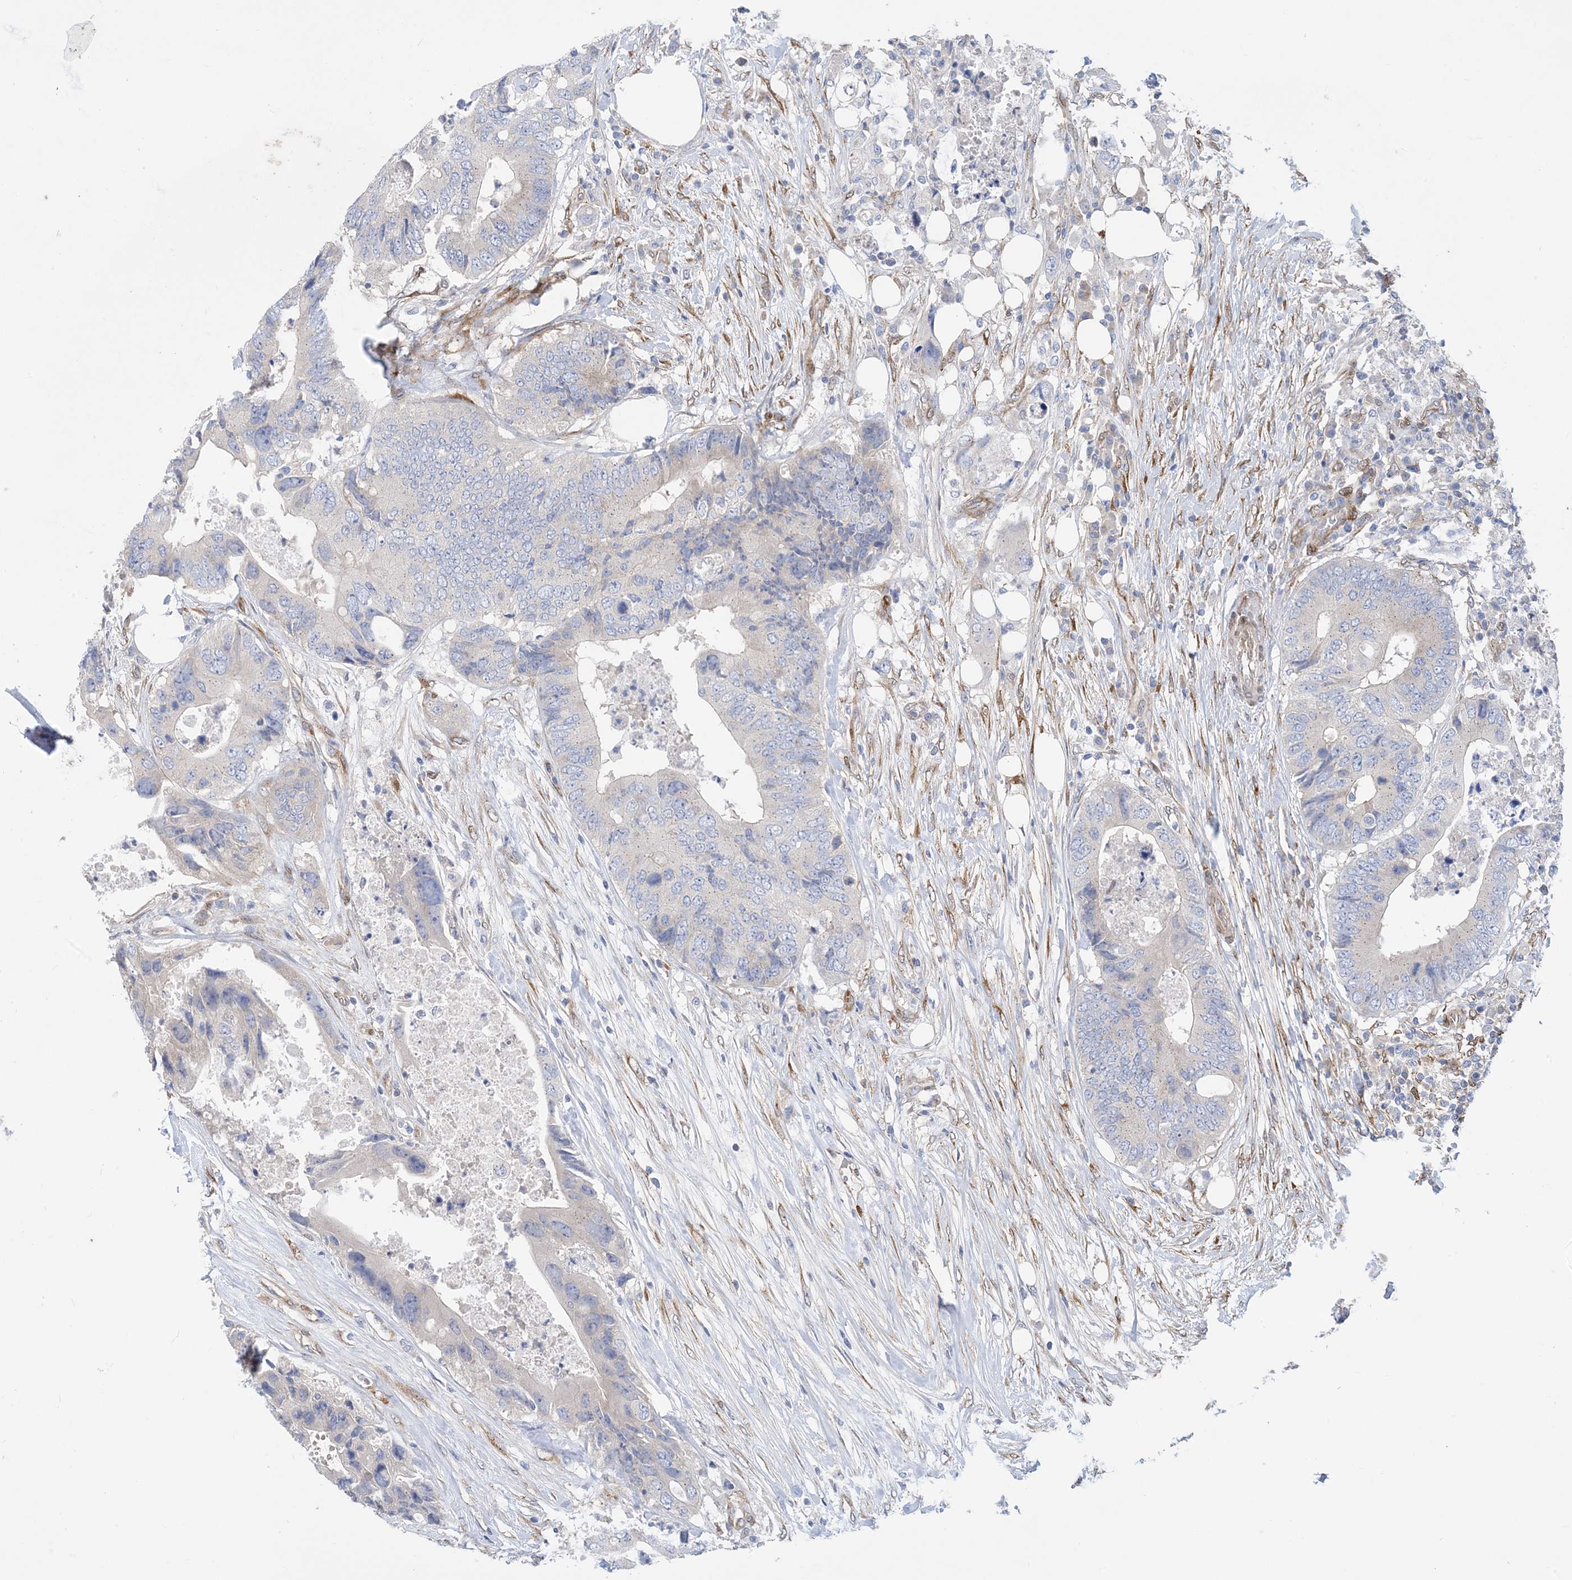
{"staining": {"intensity": "negative", "quantity": "none", "location": "none"}, "tissue": "colorectal cancer", "cell_type": "Tumor cells", "image_type": "cancer", "snomed": [{"axis": "morphology", "description": "Adenocarcinoma, NOS"}, {"axis": "topography", "description": "Colon"}], "caption": "Tumor cells show no significant protein staining in colorectal adenocarcinoma.", "gene": "RBMS3", "patient": {"sex": "male", "age": 71}}